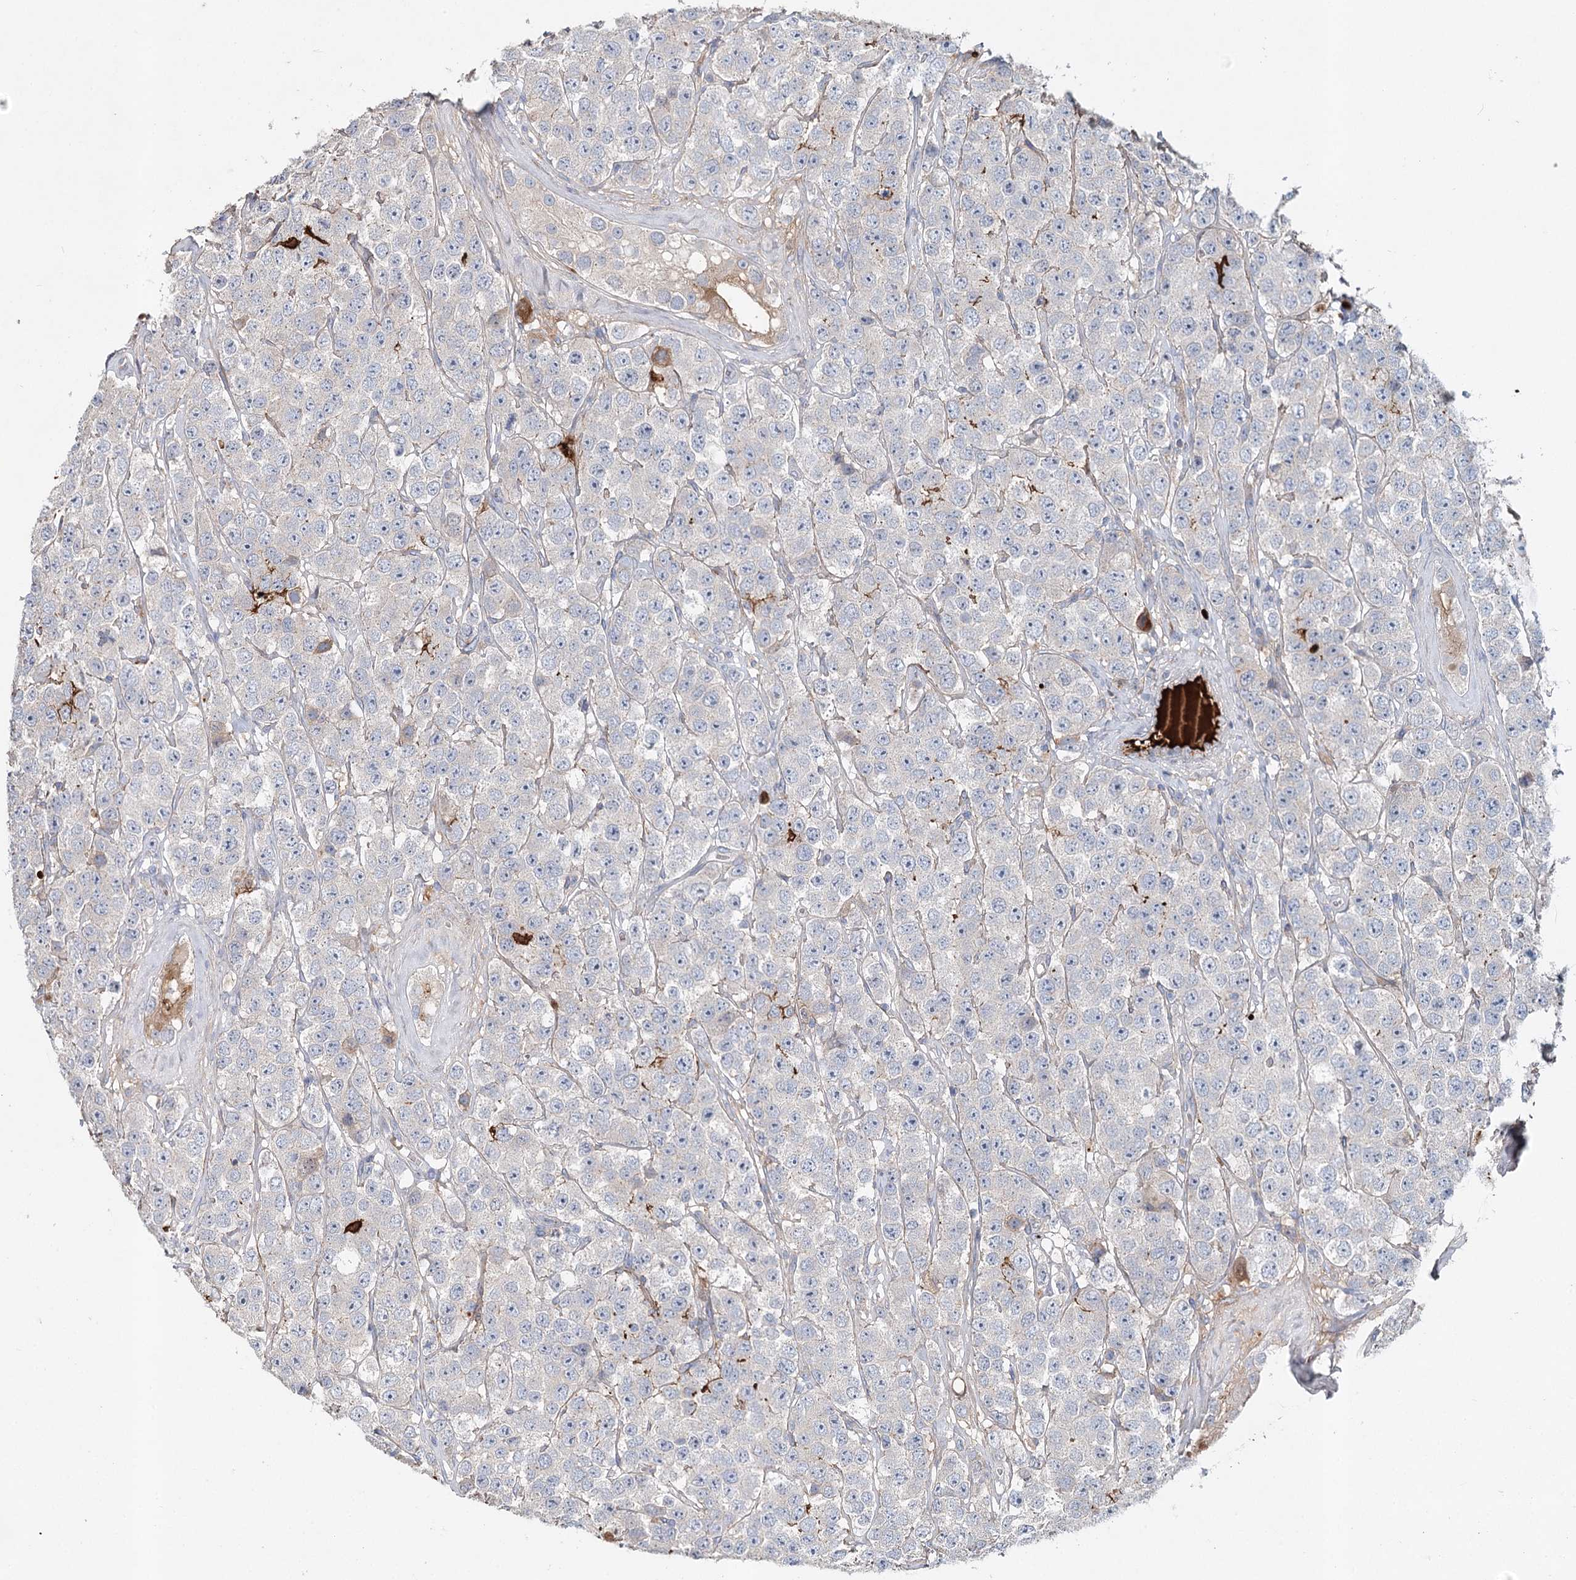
{"staining": {"intensity": "weak", "quantity": "<25%", "location": "cytoplasmic/membranous"}, "tissue": "testis cancer", "cell_type": "Tumor cells", "image_type": "cancer", "snomed": [{"axis": "morphology", "description": "Seminoma, NOS"}, {"axis": "topography", "description": "Testis"}], "caption": "This is an IHC photomicrograph of human testis cancer (seminoma). There is no staining in tumor cells.", "gene": "ALKBH8", "patient": {"sex": "male", "age": 28}}